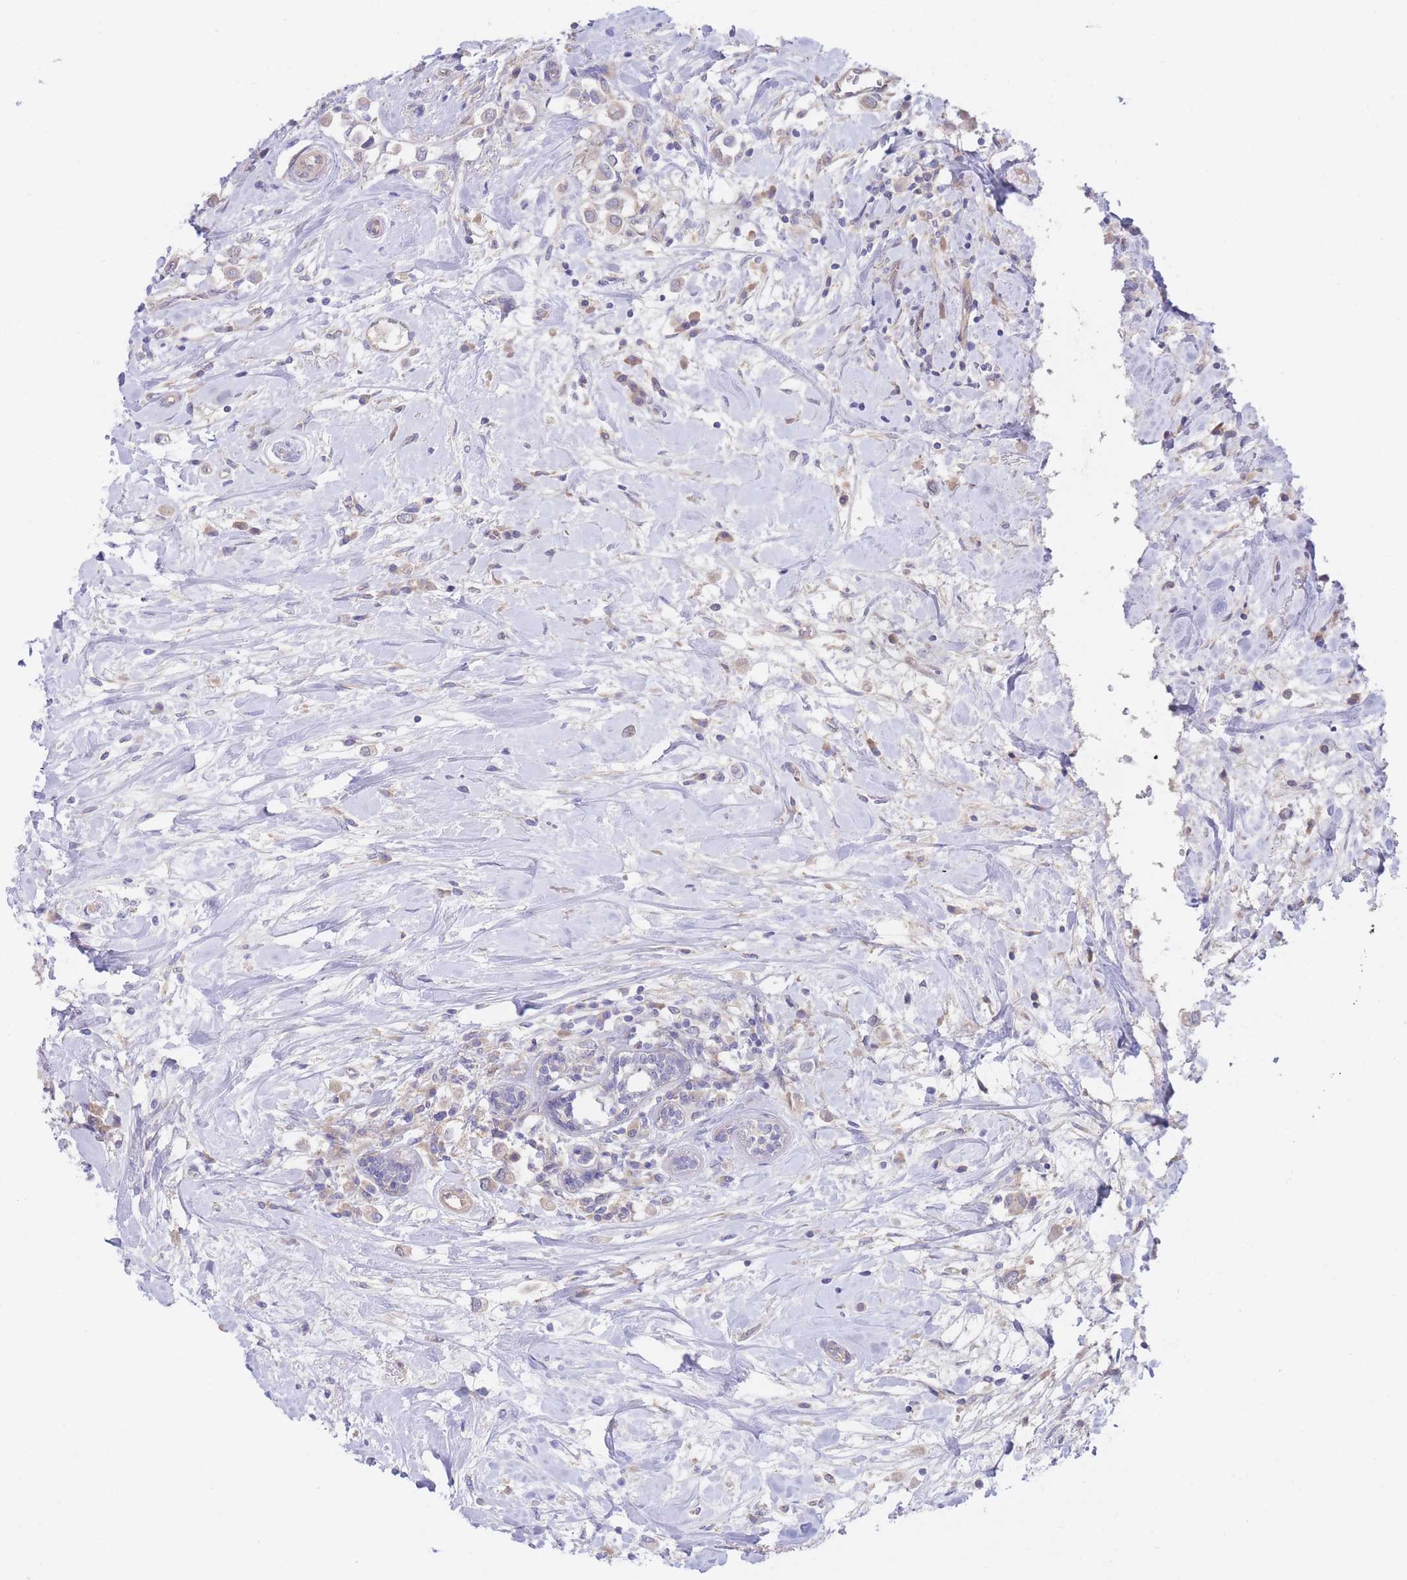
{"staining": {"intensity": "weak", "quantity": "25%-75%", "location": "cytoplasmic/membranous"}, "tissue": "breast cancer", "cell_type": "Tumor cells", "image_type": "cancer", "snomed": [{"axis": "morphology", "description": "Duct carcinoma"}, {"axis": "topography", "description": "Breast"}], "caption": "Immunohistochemical staining of human breast cancer displays weak cytoplasmic/membranous protein expression in approximately 25%-75% of tumor cells. Ihc stains the protein of interest in brown and the nuclei are stained blue.", "gene": "ZNF281", "patient": {"sex": "female", "age": 61}}